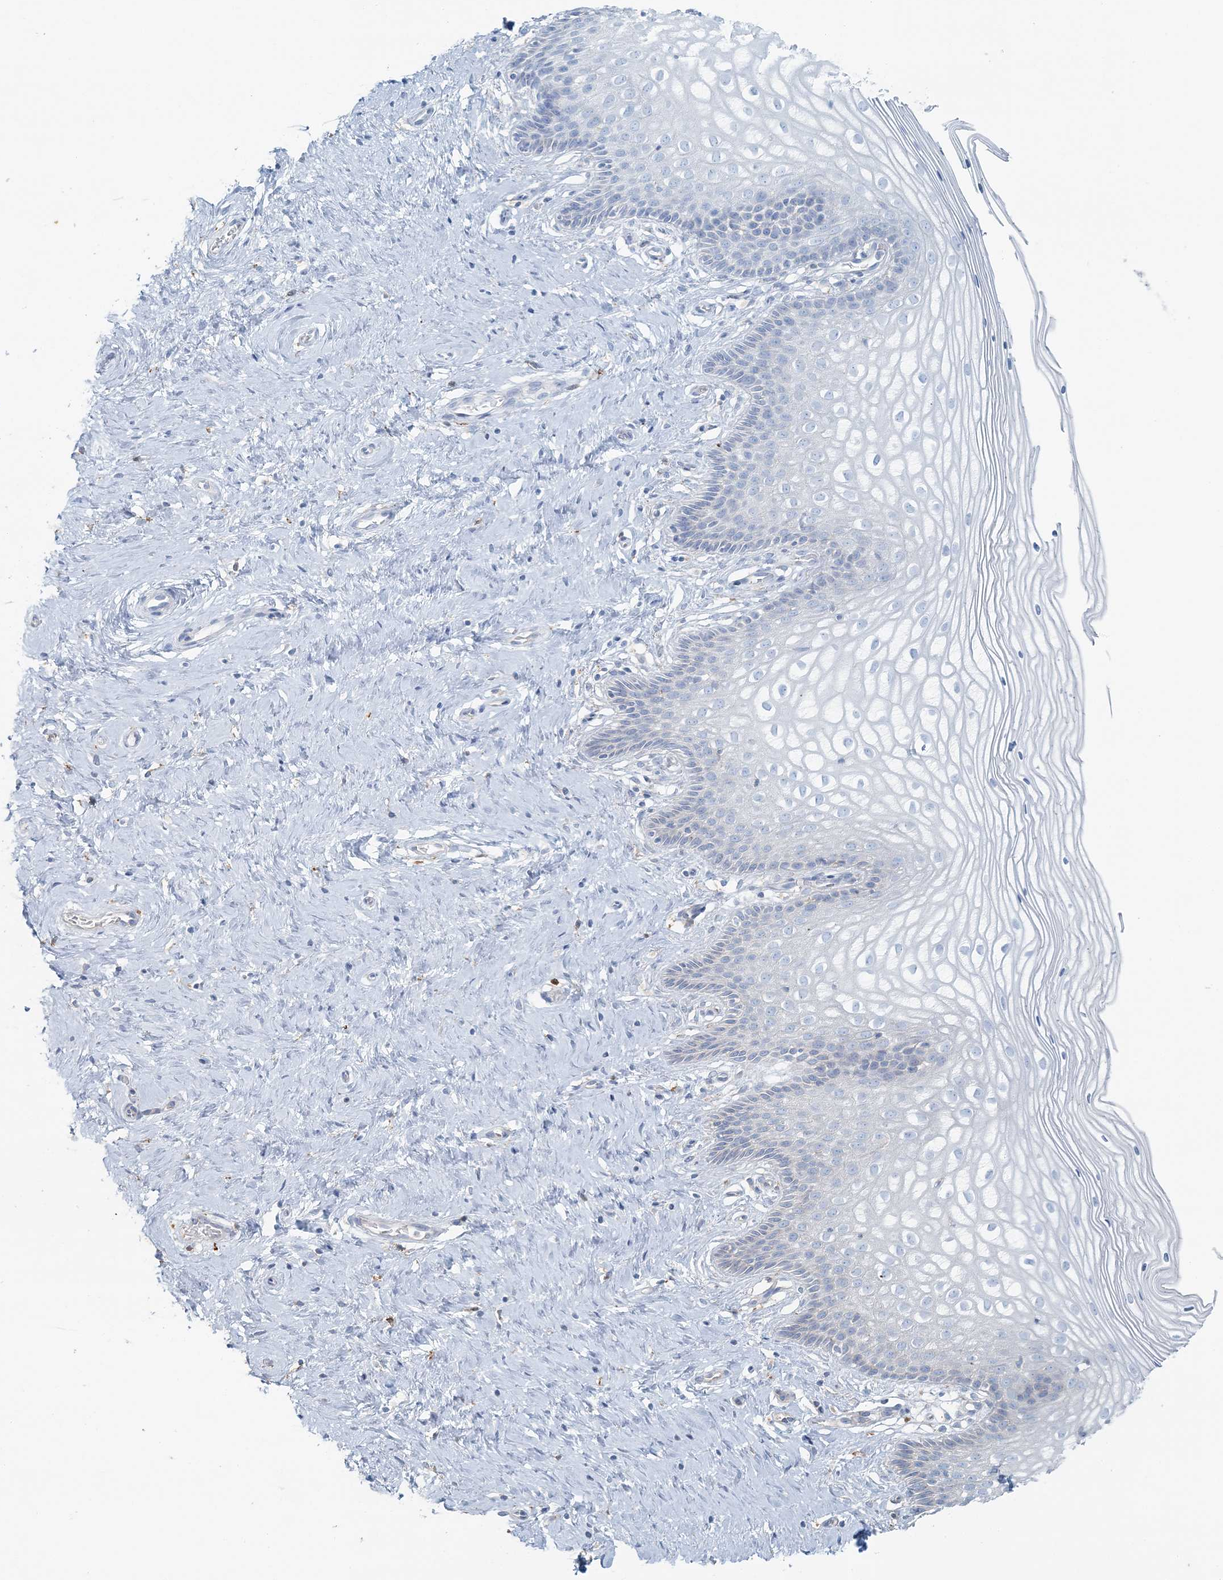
{"staining": {"intensity": "negative", "quantity": "none", "location": "none"}, "tissue": "cervix", "cell_type": "Glandular cells", "image_type": "normal", "snomed": [{"axis": "morphology", "description": "Normal tissue, NOS"}, {"axis": "topography", "description": "Cervix"}], "caption": "IHC photomicrograph of unremarkable cervix: cervix stained with DAB shows no significant protein staining in glandular cells.", "gene": "SNX2", "patient": {"sex": "female", "age": 33}}